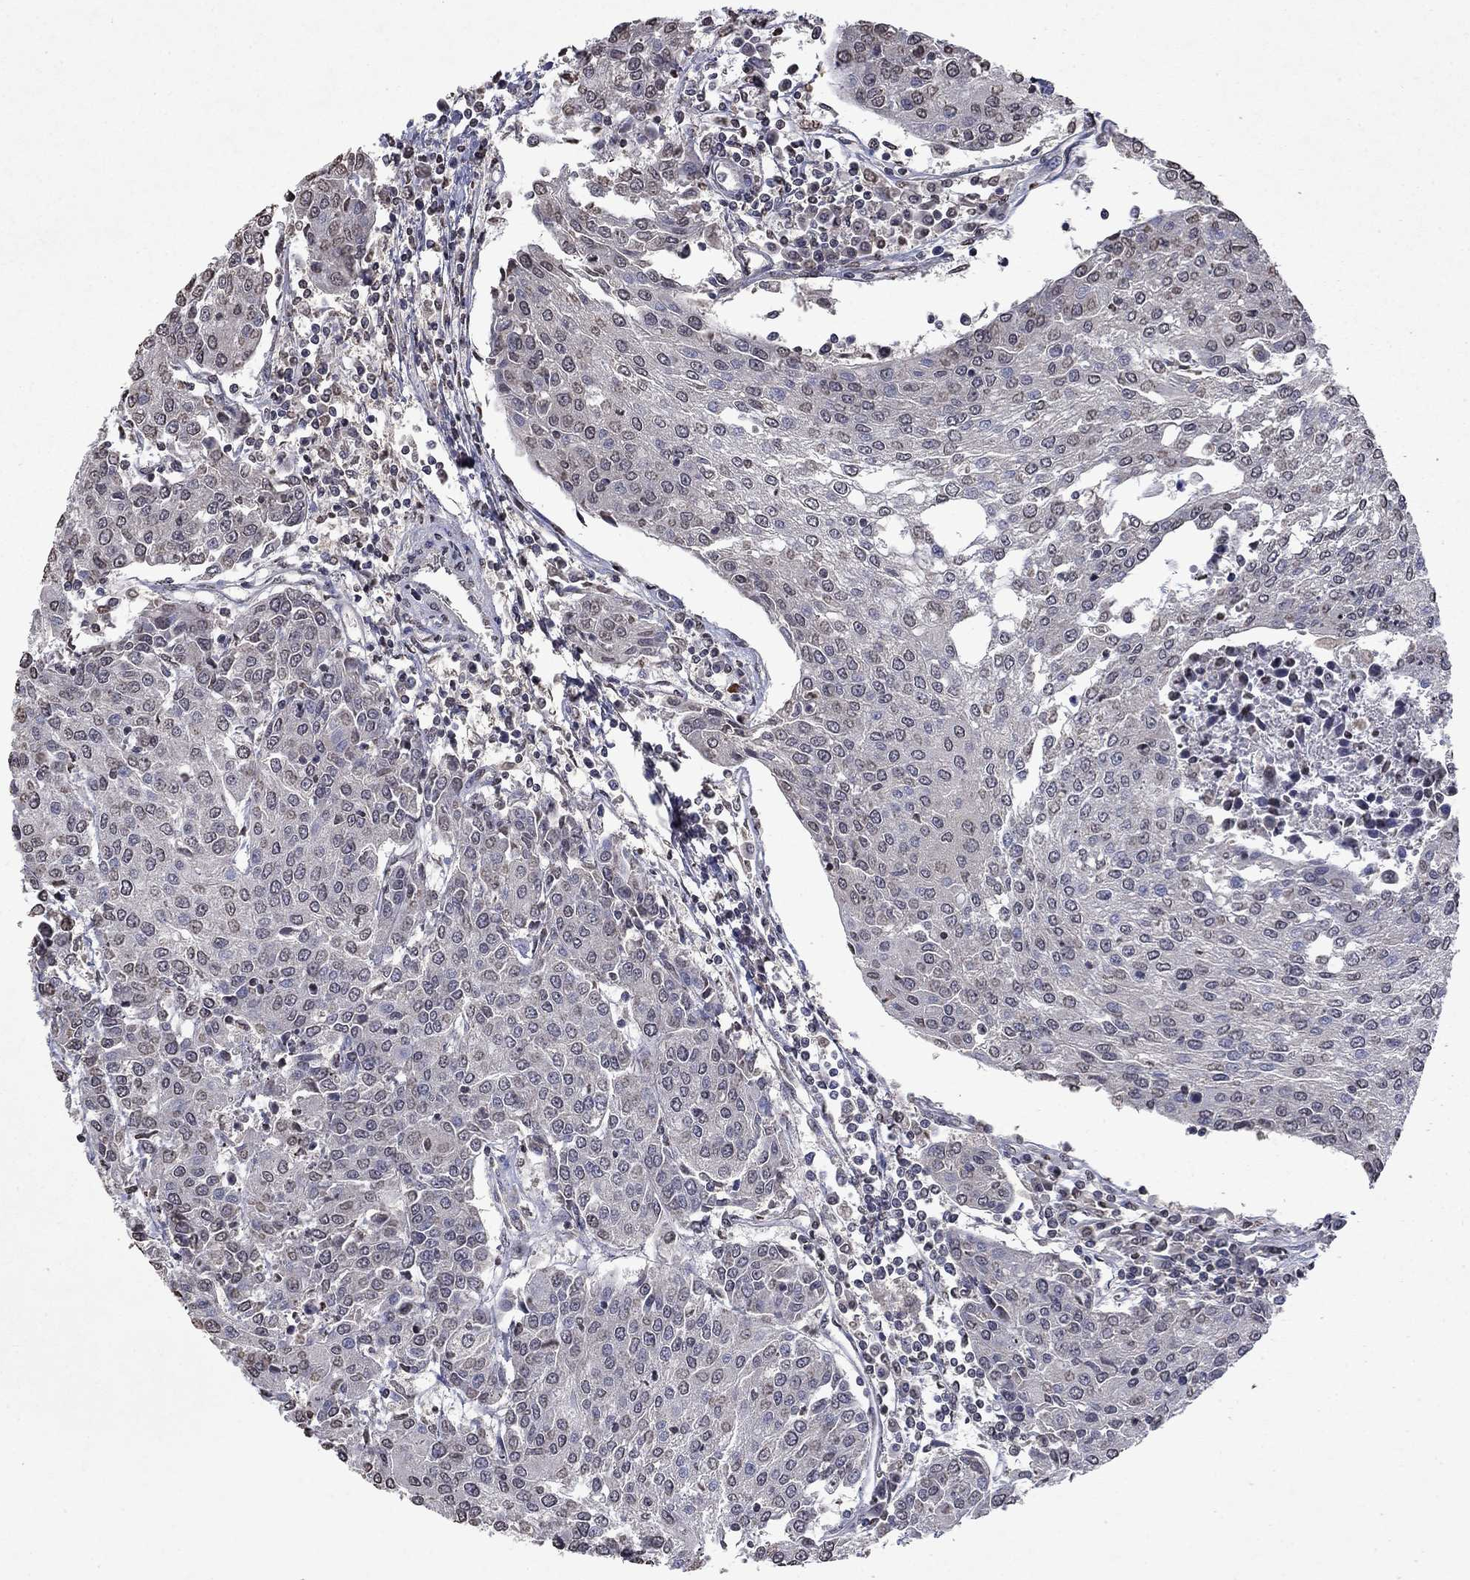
{"staining": {"intensity": "negative", "quantity": "none", "location": "none"}, "tissue": "urothelial cancer", "cell_type": "Tumor cells", "image_type": "cancer", "snomed": [{"axis": "morphology", "description": "Urothelial carcinoma, High grade"}, {"axis": "topography", "description": "Urinary bladder"}], "caption": "Immunohistochemical staining of urothelial carcinoma (high-grade) shows no significant positivity in tumor cells.", "gene": "TTC38", "patient": {"sex": "female", "age": 85}}